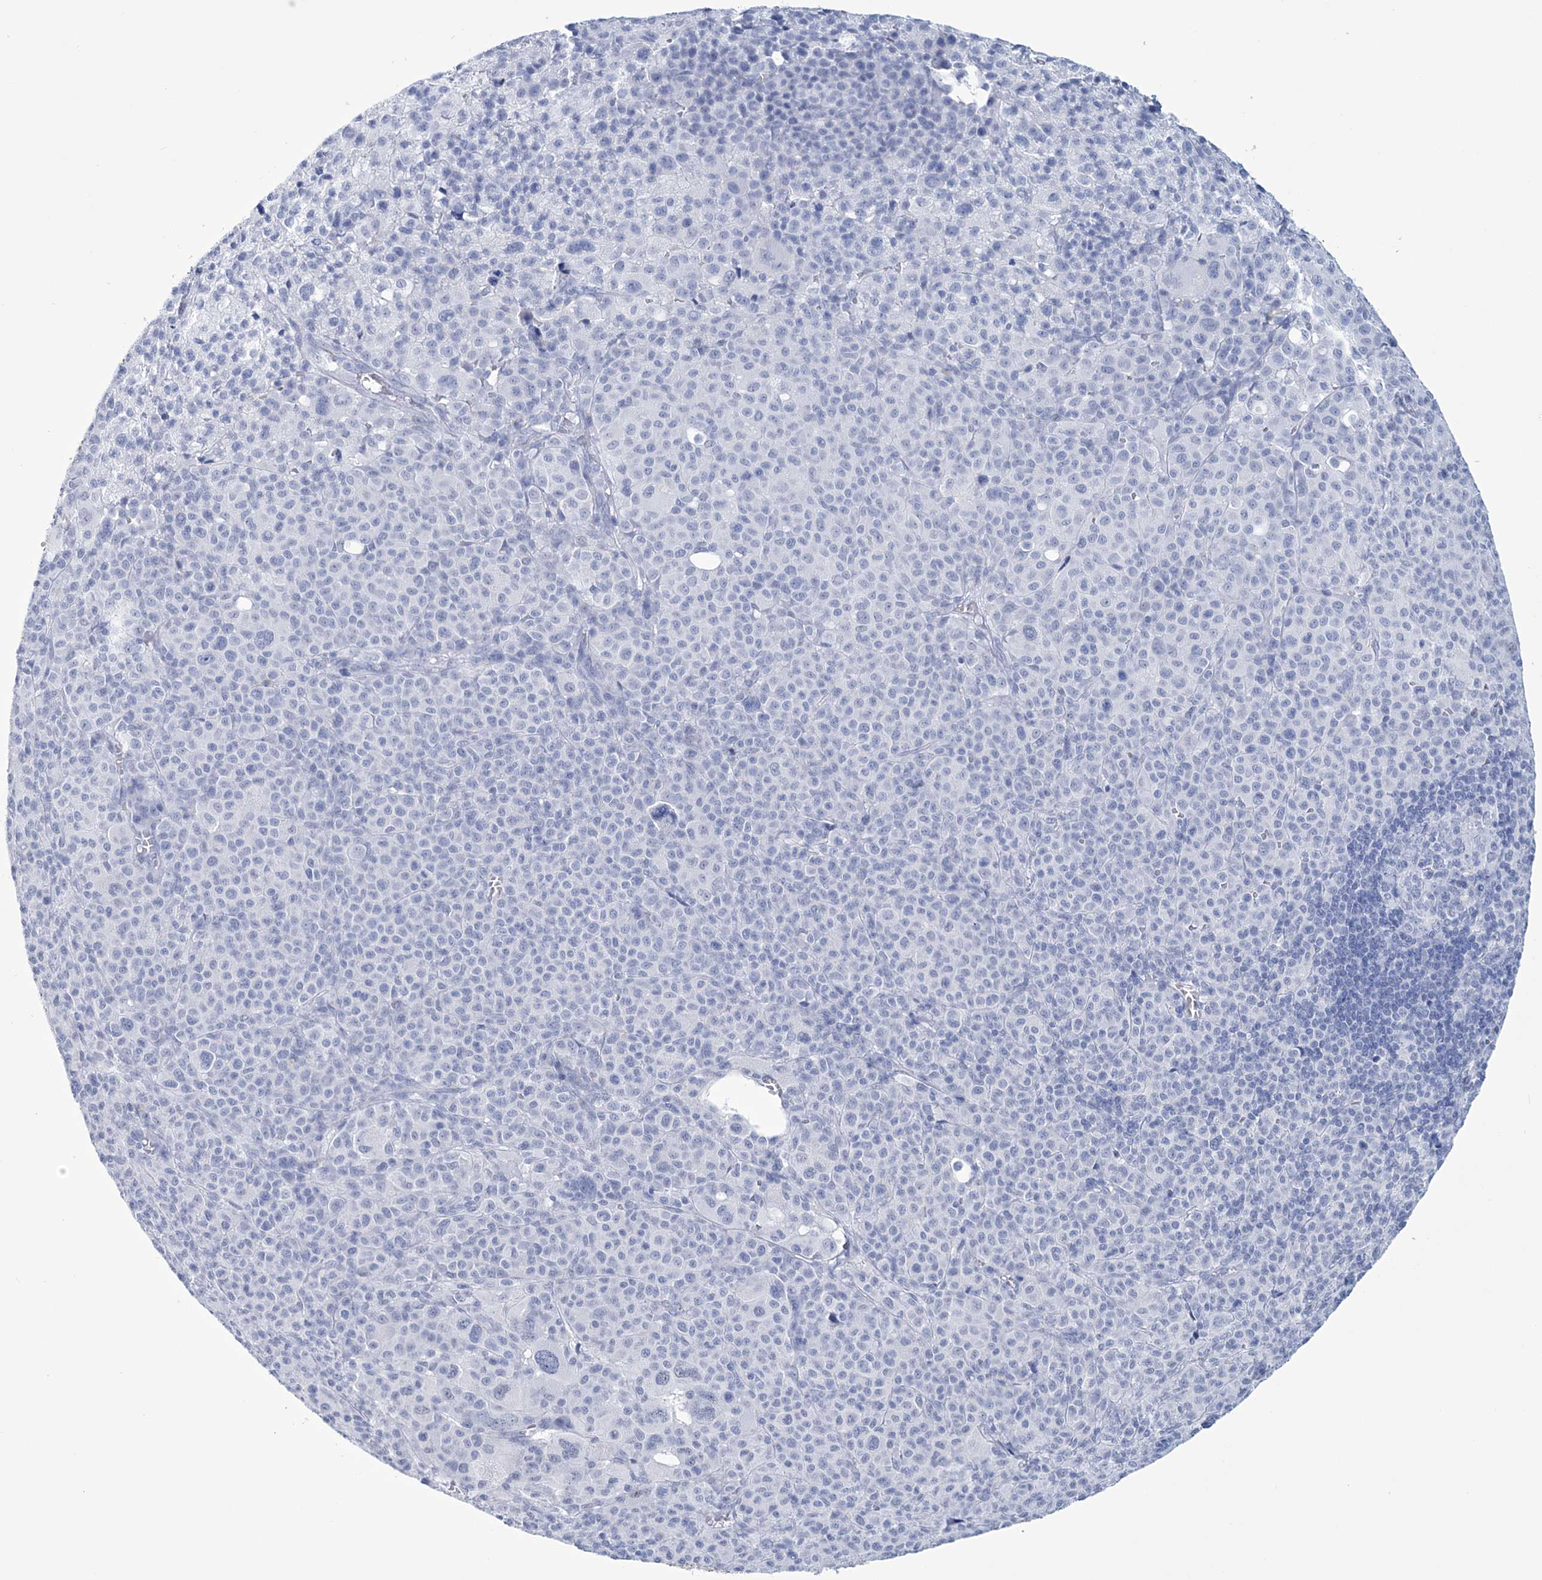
{"staining": {"intensity": "negative", "quantity": "none", "location": "none"}, "tissue": "melanoma", "cell_type": "Tumor cells", "image_type": "cancer", "snomed": [{"axis": "morphology", "description": "Malignant melanoma, Metastatic site"}, {"axis": "topography", "description": "Skin"}], "caption": "This is an immunohistochemistry image of human malignant melanoma (metastatic site). There is no positivity in tumor cells.", "gene": "DPCD", "patient": {"sex": "female", "age": 74}}